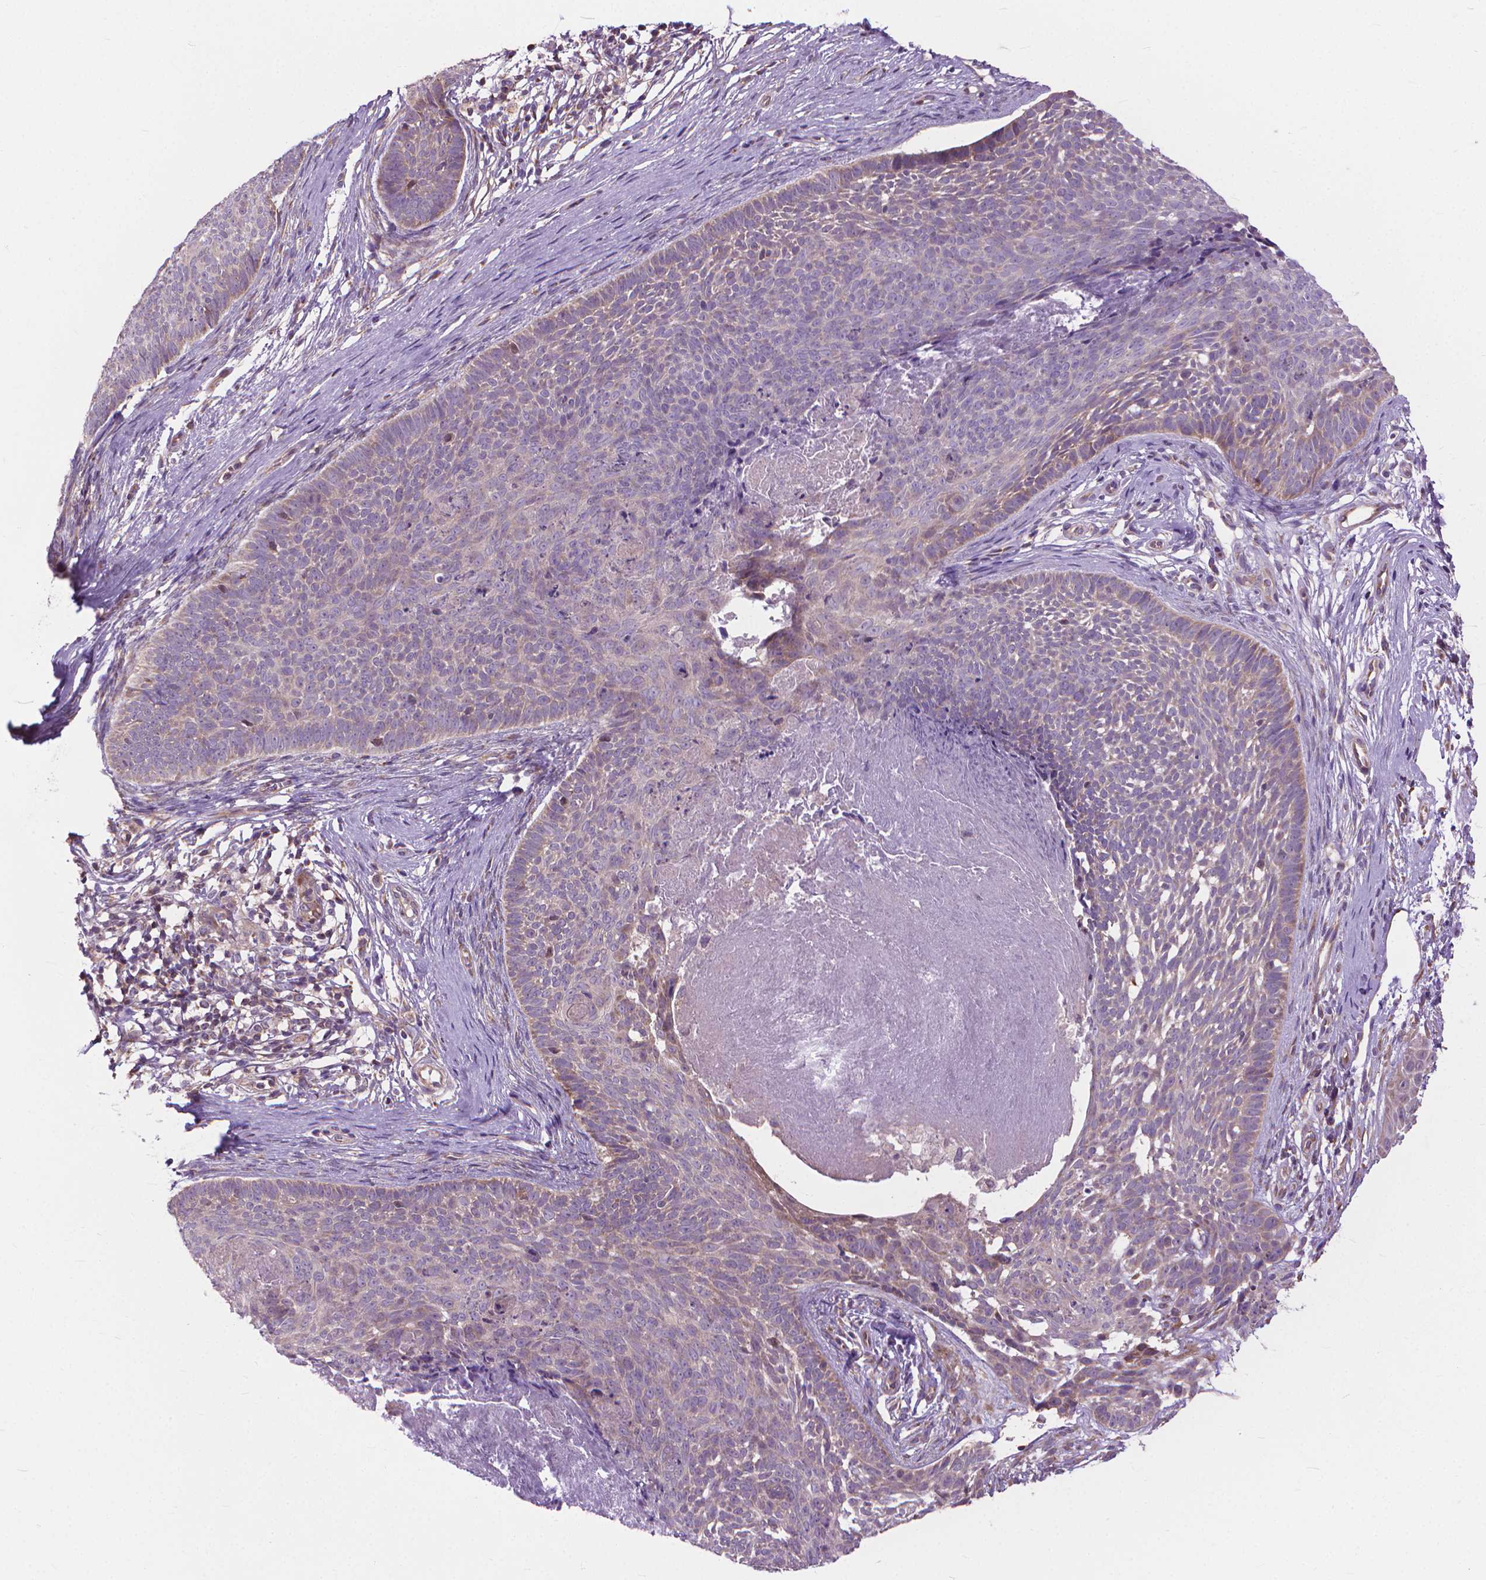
{"staining": {"intensity": "weak", "quantity": "<25%", "location": "cytoplasmic/membranous"}, "tissue": "skin cancer", "cell_type": "Tumor cells", "image_type": "cancer", "snomed": [{"axis": "morphology", "description": "Basal cell carcinoma"}, {"axis": "topography", "description": "Skin"}], "caption": "High power microscopy micrograph of an IHC photomicrograph of skin basal cell carcinoma, revealing no significant positivity in tumor cells.", "gene": "NUDT1", "patient": {"sex": "male", "age": 85}}